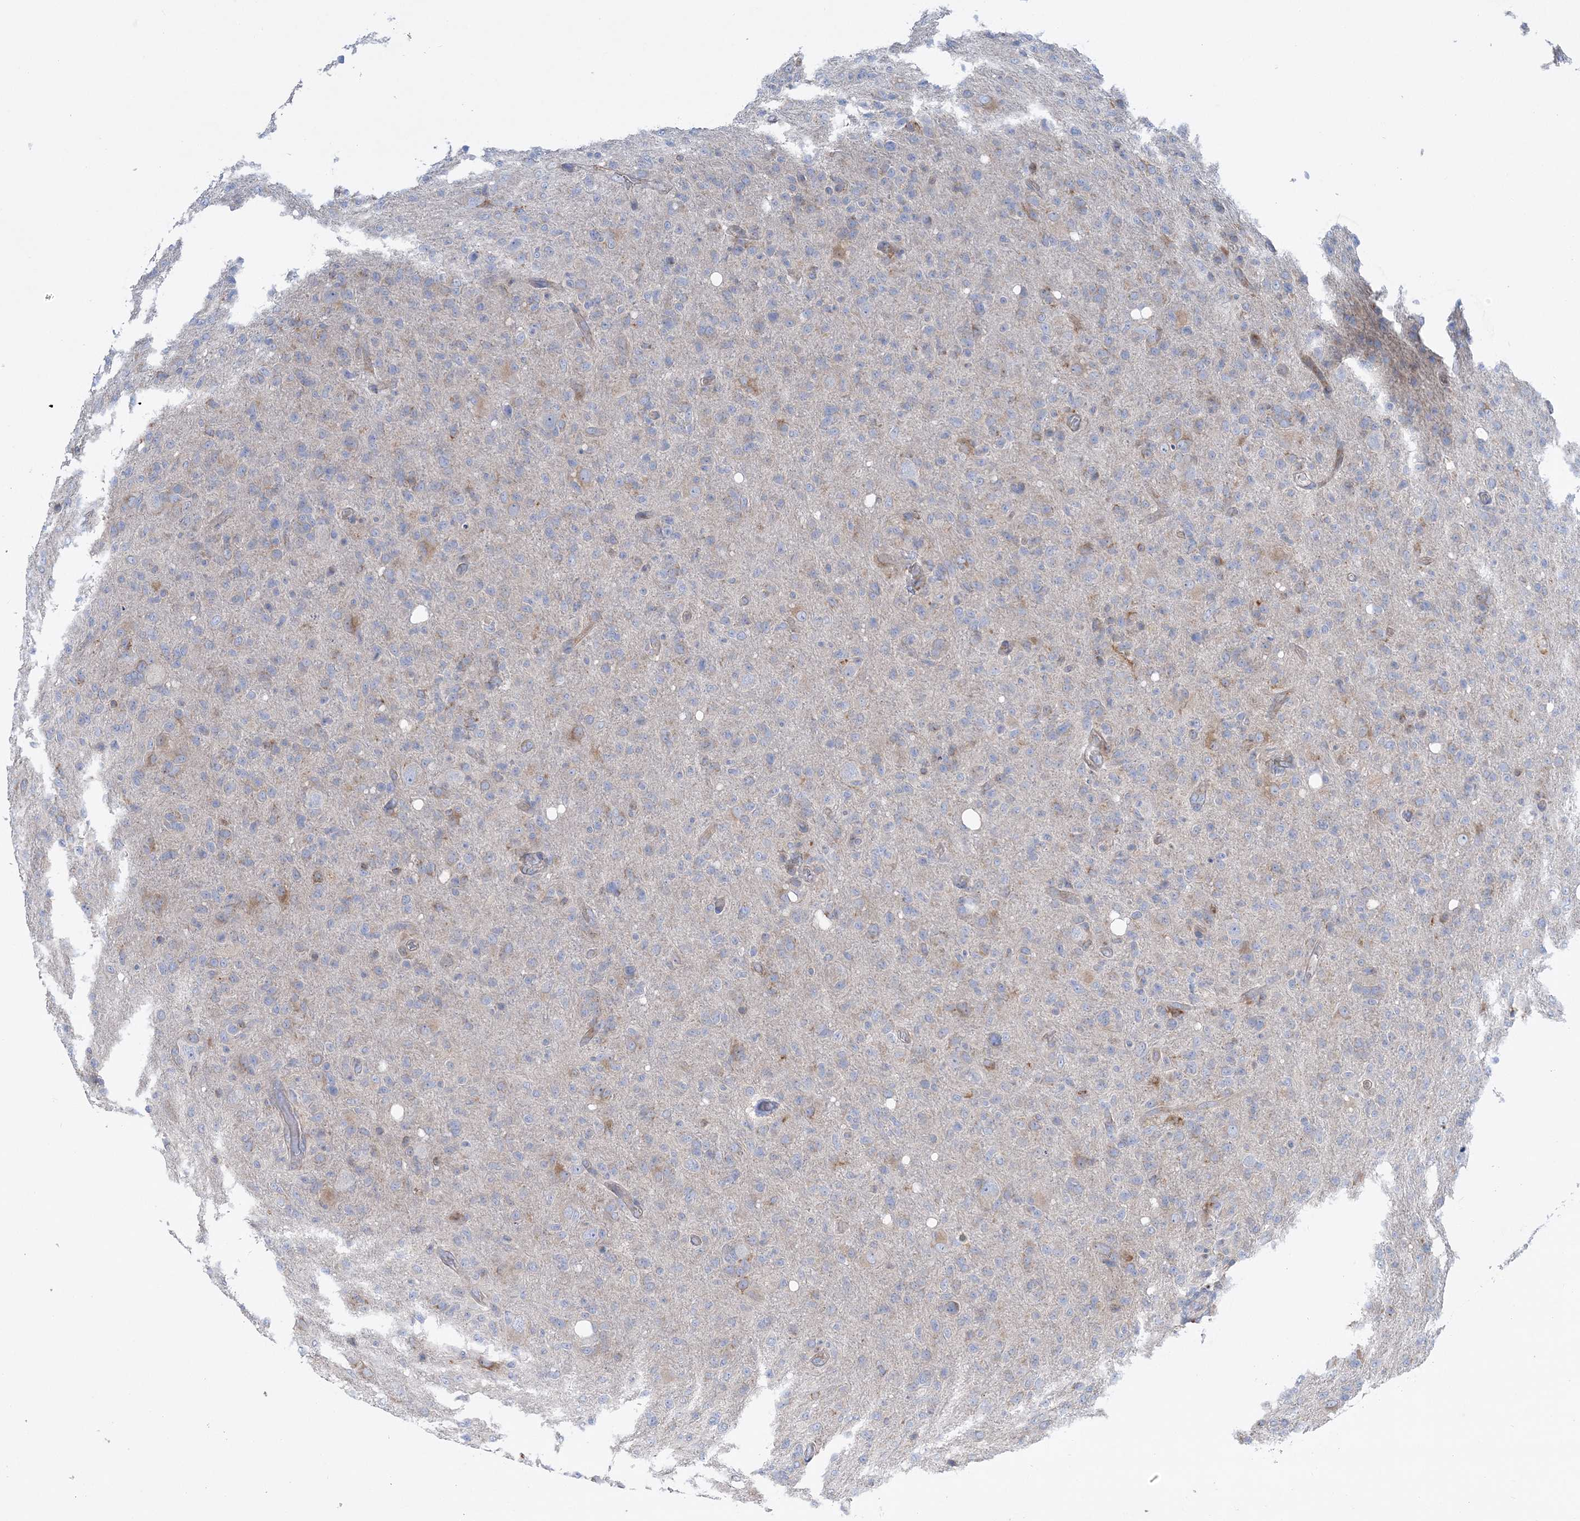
{"staining": {"intensity": "weak", "quantity": "<25%", "location": "cytoplasmic/membranous"}, "tissue": "glioma", "cell_type": "Tumor cells", "image_type": "cancer", "snomed": [{"axis": "morphology", "description": "Glioma, malignant, High grade"}, {"axis": "topography", "description": "Brain"}], "caption": "IHC histopathology image of high-grade glioma (malignant) stained for a protein (brown), which shows no expression in tumor cells.", "gene": "FAM114A2", "patient": {"sex": "female", "age": 57}}